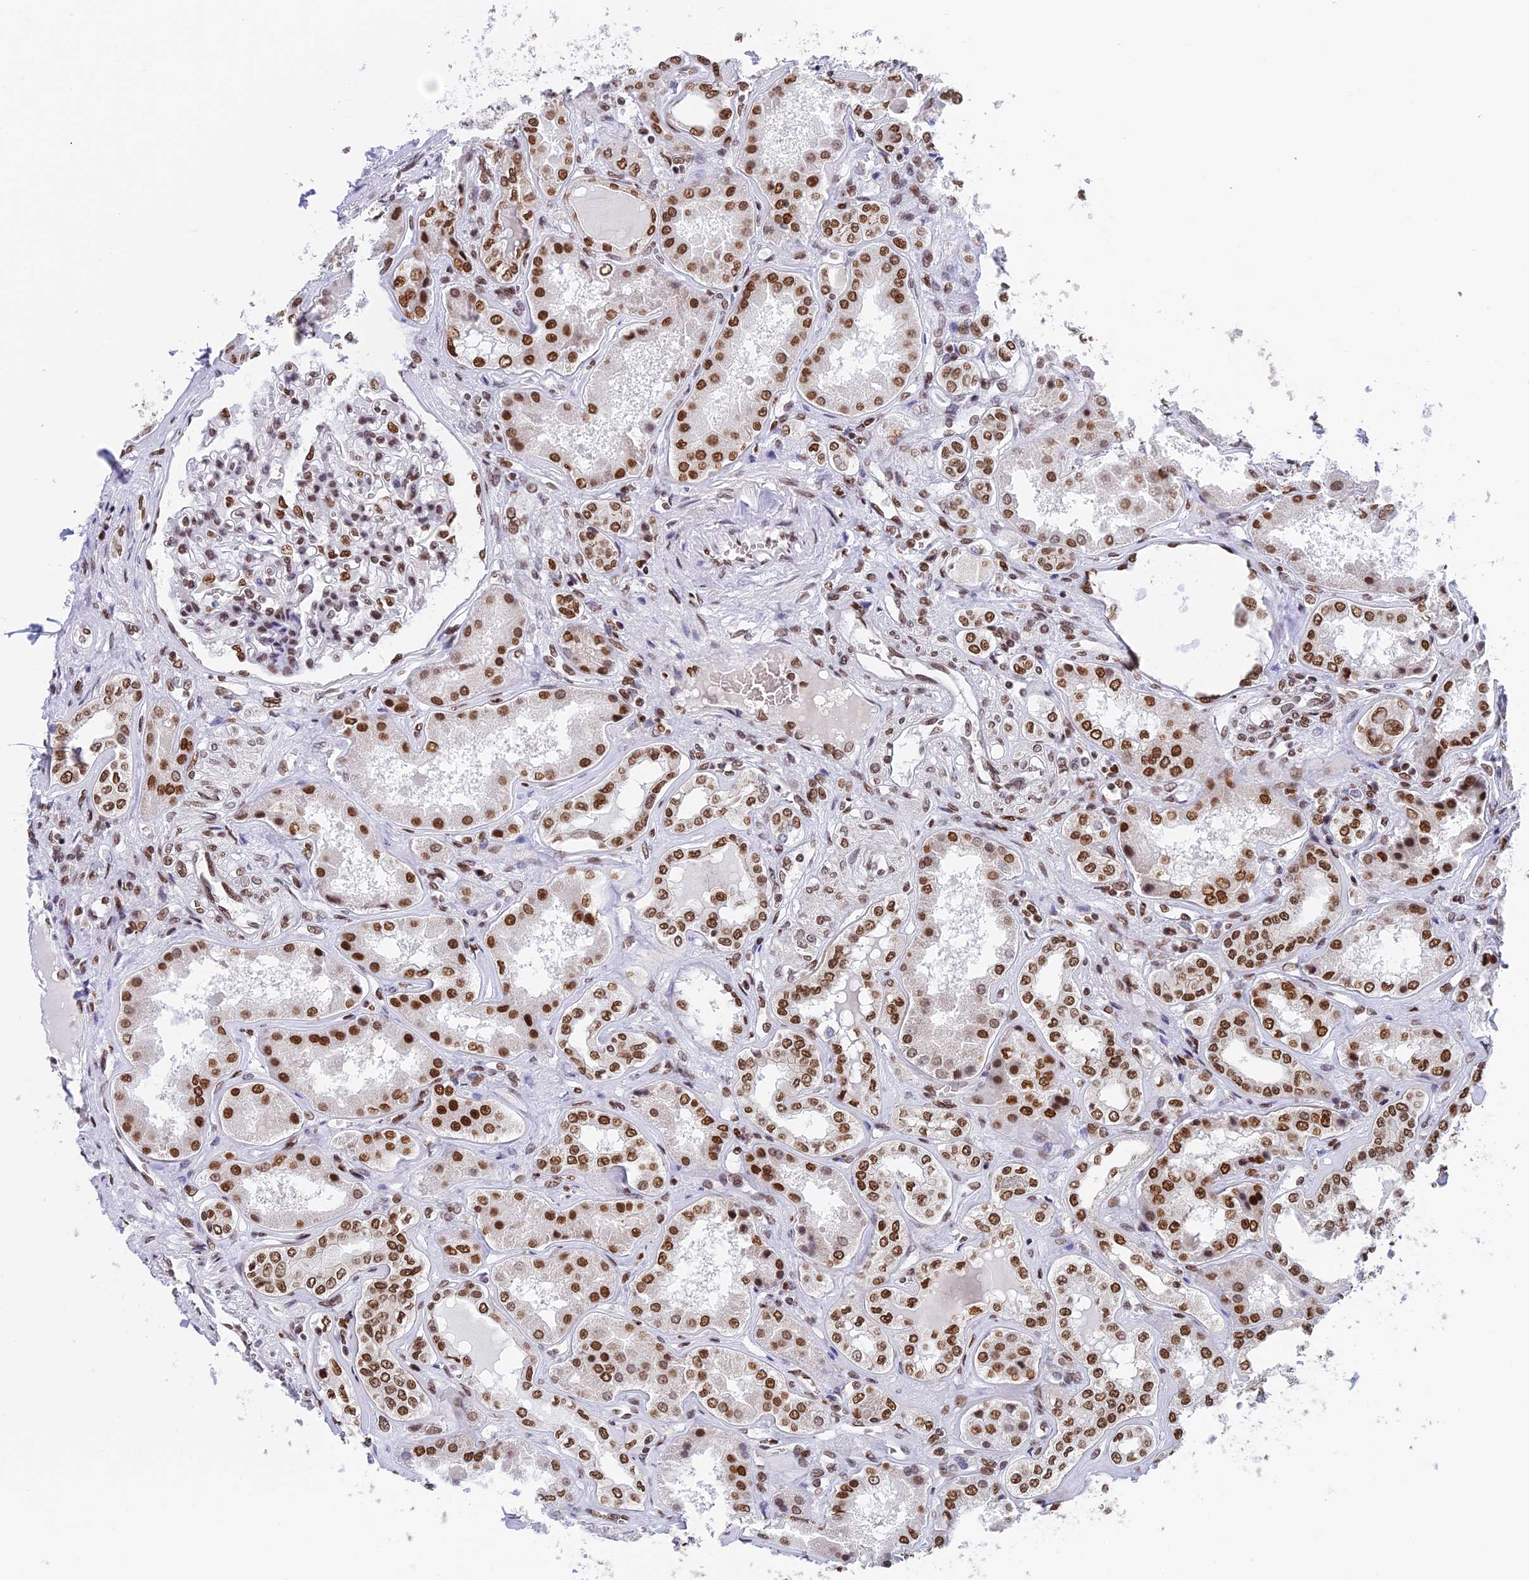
{"staining": {"intensity": "strong", "quantity": ">75%", "location": "nuclear"}, "tissue": "kidney", "cell_type": "Cells in glomeruli", "image_type": "normal", "snomed": [{"axis": "morphology", "description": "Normal tissue, NOS"}, {"axis": "topography", "description": "Kidney"}], "caption": "IHC micrograph of unremarkable kidney stained for a protein (brown), which displays high levels of strong nuclear expression in about >75% of cells in glomeruli.", "gene": "EEF1AKMT3", "patient": {"sex": "female", "age": 56}}